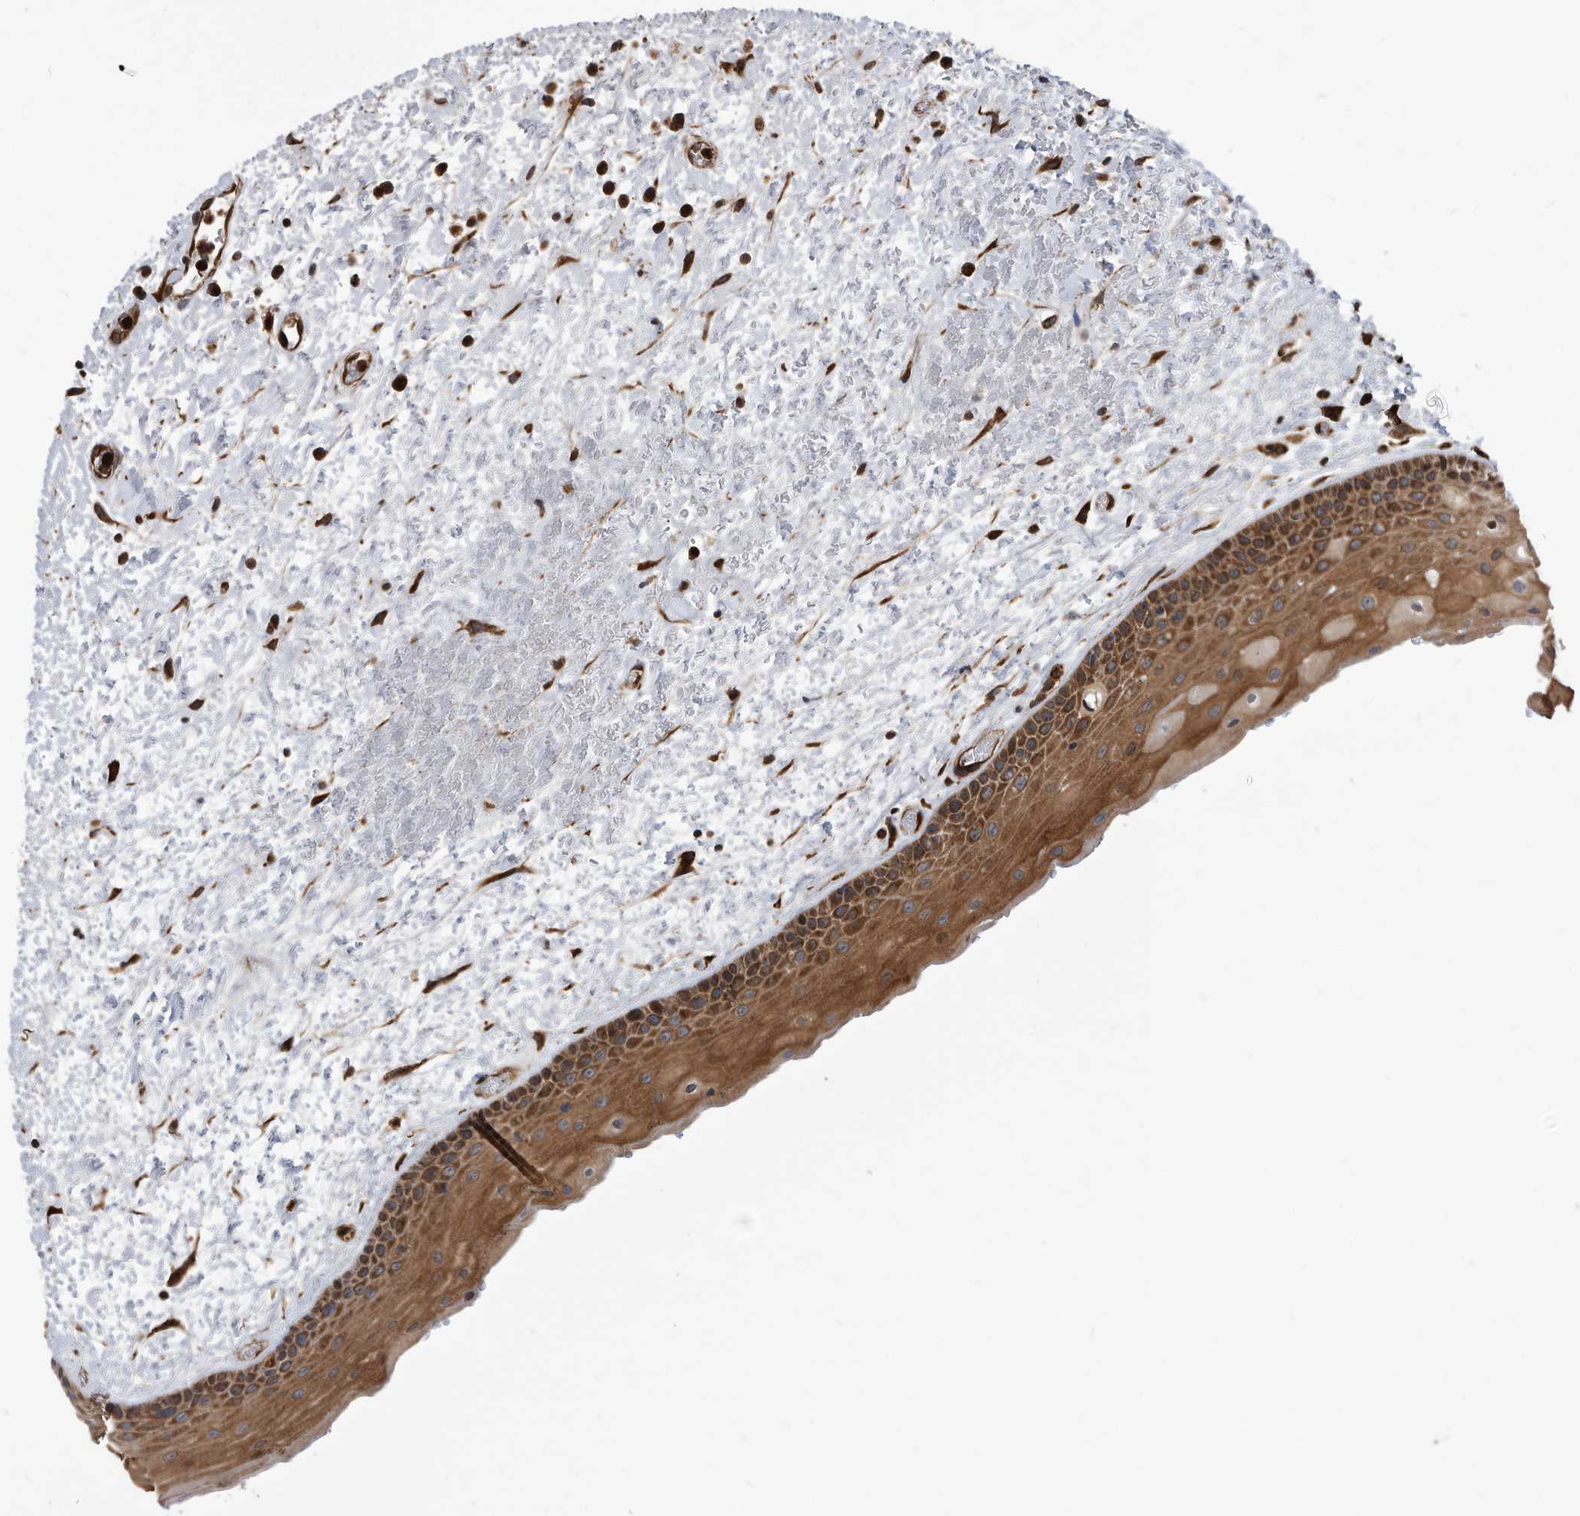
{"staining": {"intensity": "strong", "quantity": ">75%", "location": "cytoplasmic/membranous"}, "tissue": "oral mucosa", "cell_type": "Squamous epithelial cells", "image_type": "normal", "snomed": [{"axis": "morphology", "description": "Normal tissue, NOS"}, {"axis": "topography", "description": "Oral tissue"}], "caption": "Oral mucosa stained with DAB immunohistochemistry (IHC) displays high levels of strong cytoplasmic/membranous staining in about >75% of squamous epithelial cells. (DAB IHC, brown staining for protein, blue staining for nuclei).", "gene": "SERINC2", "patient": {"sex": "female", "age": 76}}